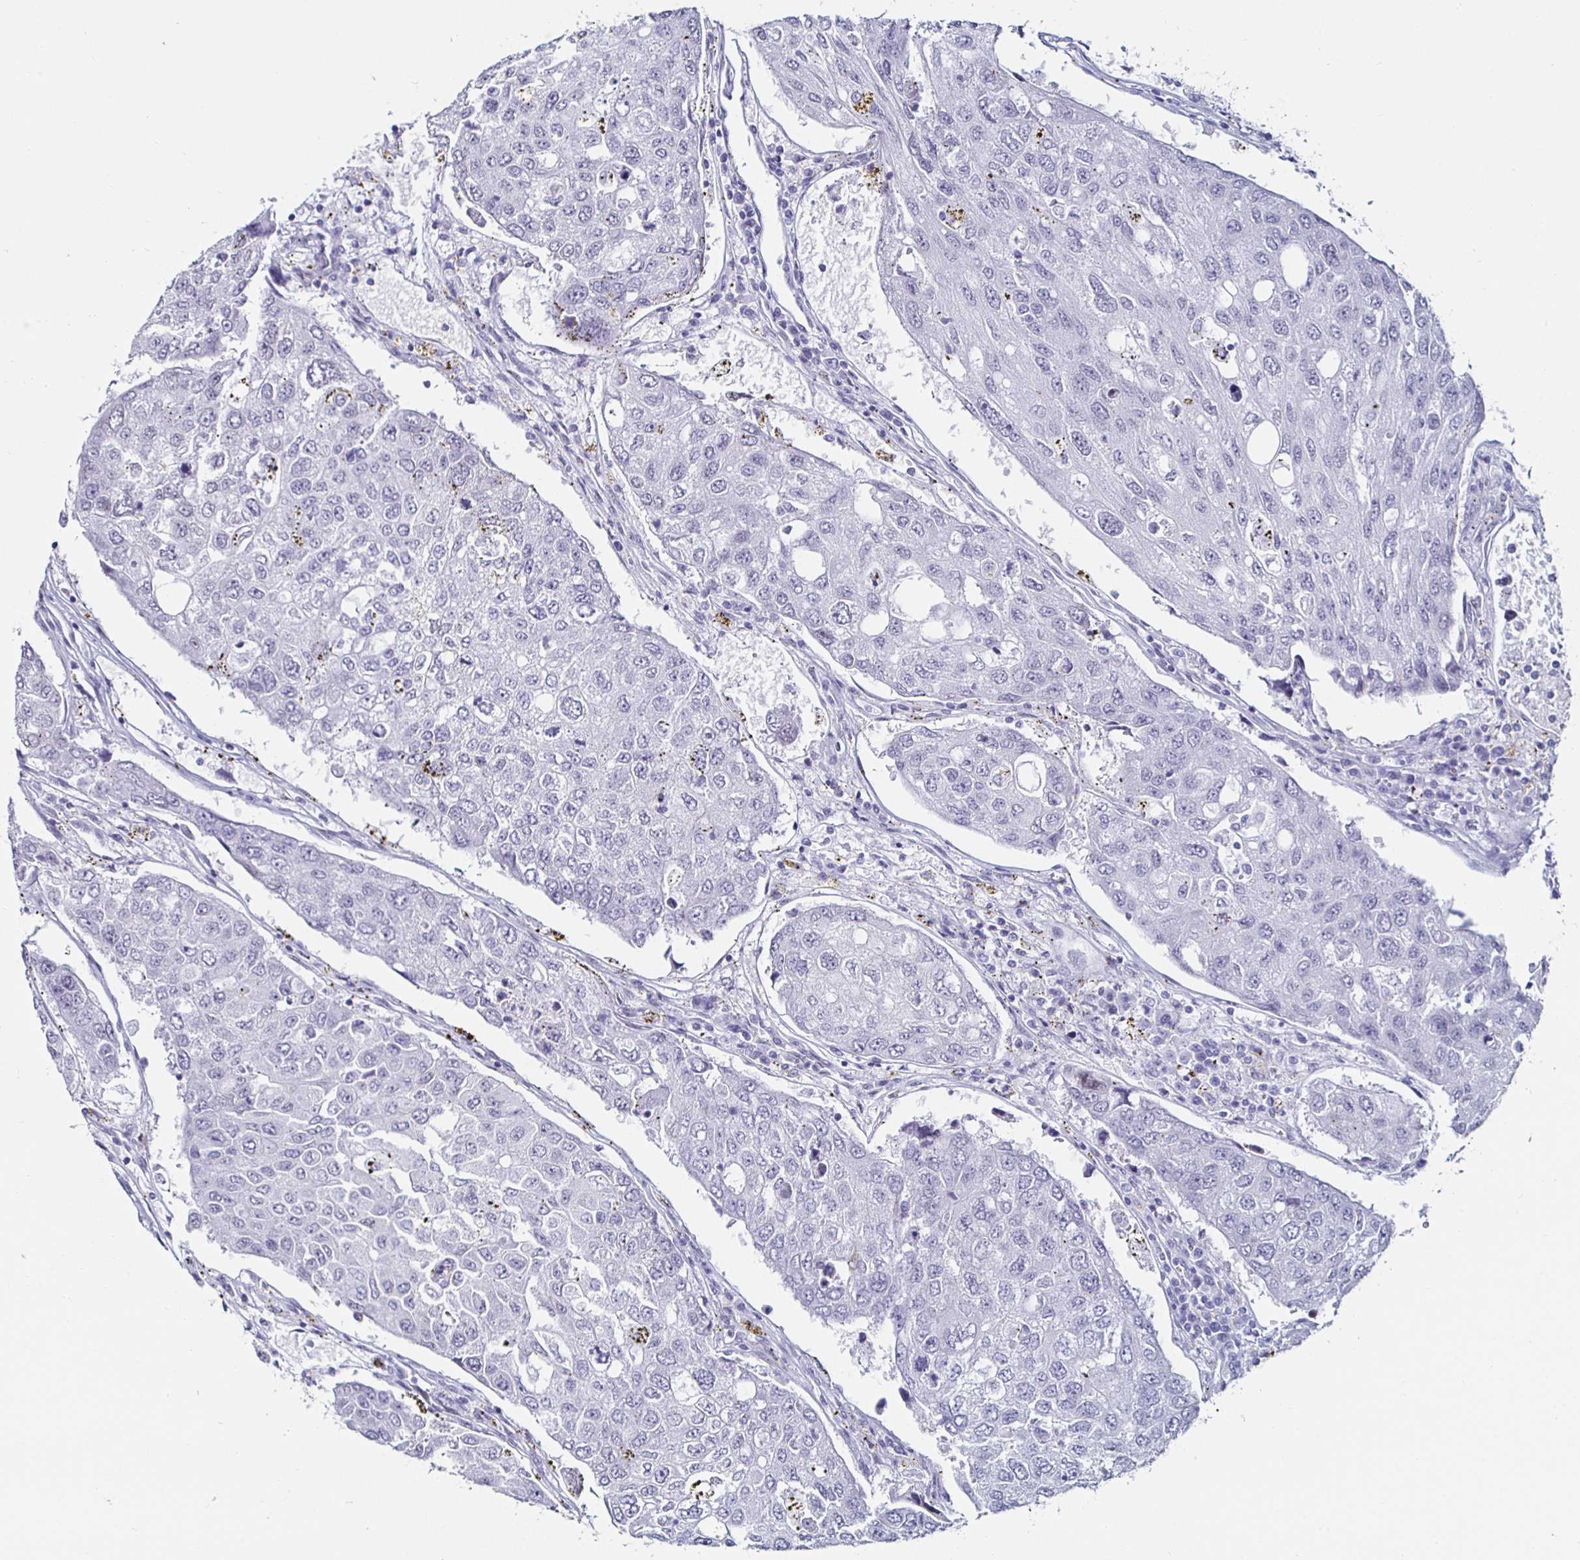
{"staining": {"intensity": "negative", "quantity": "none", "location": "none"}, "tissue": "urothelial cancer", "cell_type": "Tumor cells", "image_type": "cancer", "snomed": [{"axis": "morphology", "description": "Urothelial carcinoma, High grade"}, {"axis": "topography", "description": "Lymph node"}, {"axis": "topography", "description": "Urinary bladder"}], "caption": "An image of urothelial cancer stained for a protein displays no brown staining in tumor cells.", "gene": "KRT4", "patient": {"sex": "male", "age": 51}}